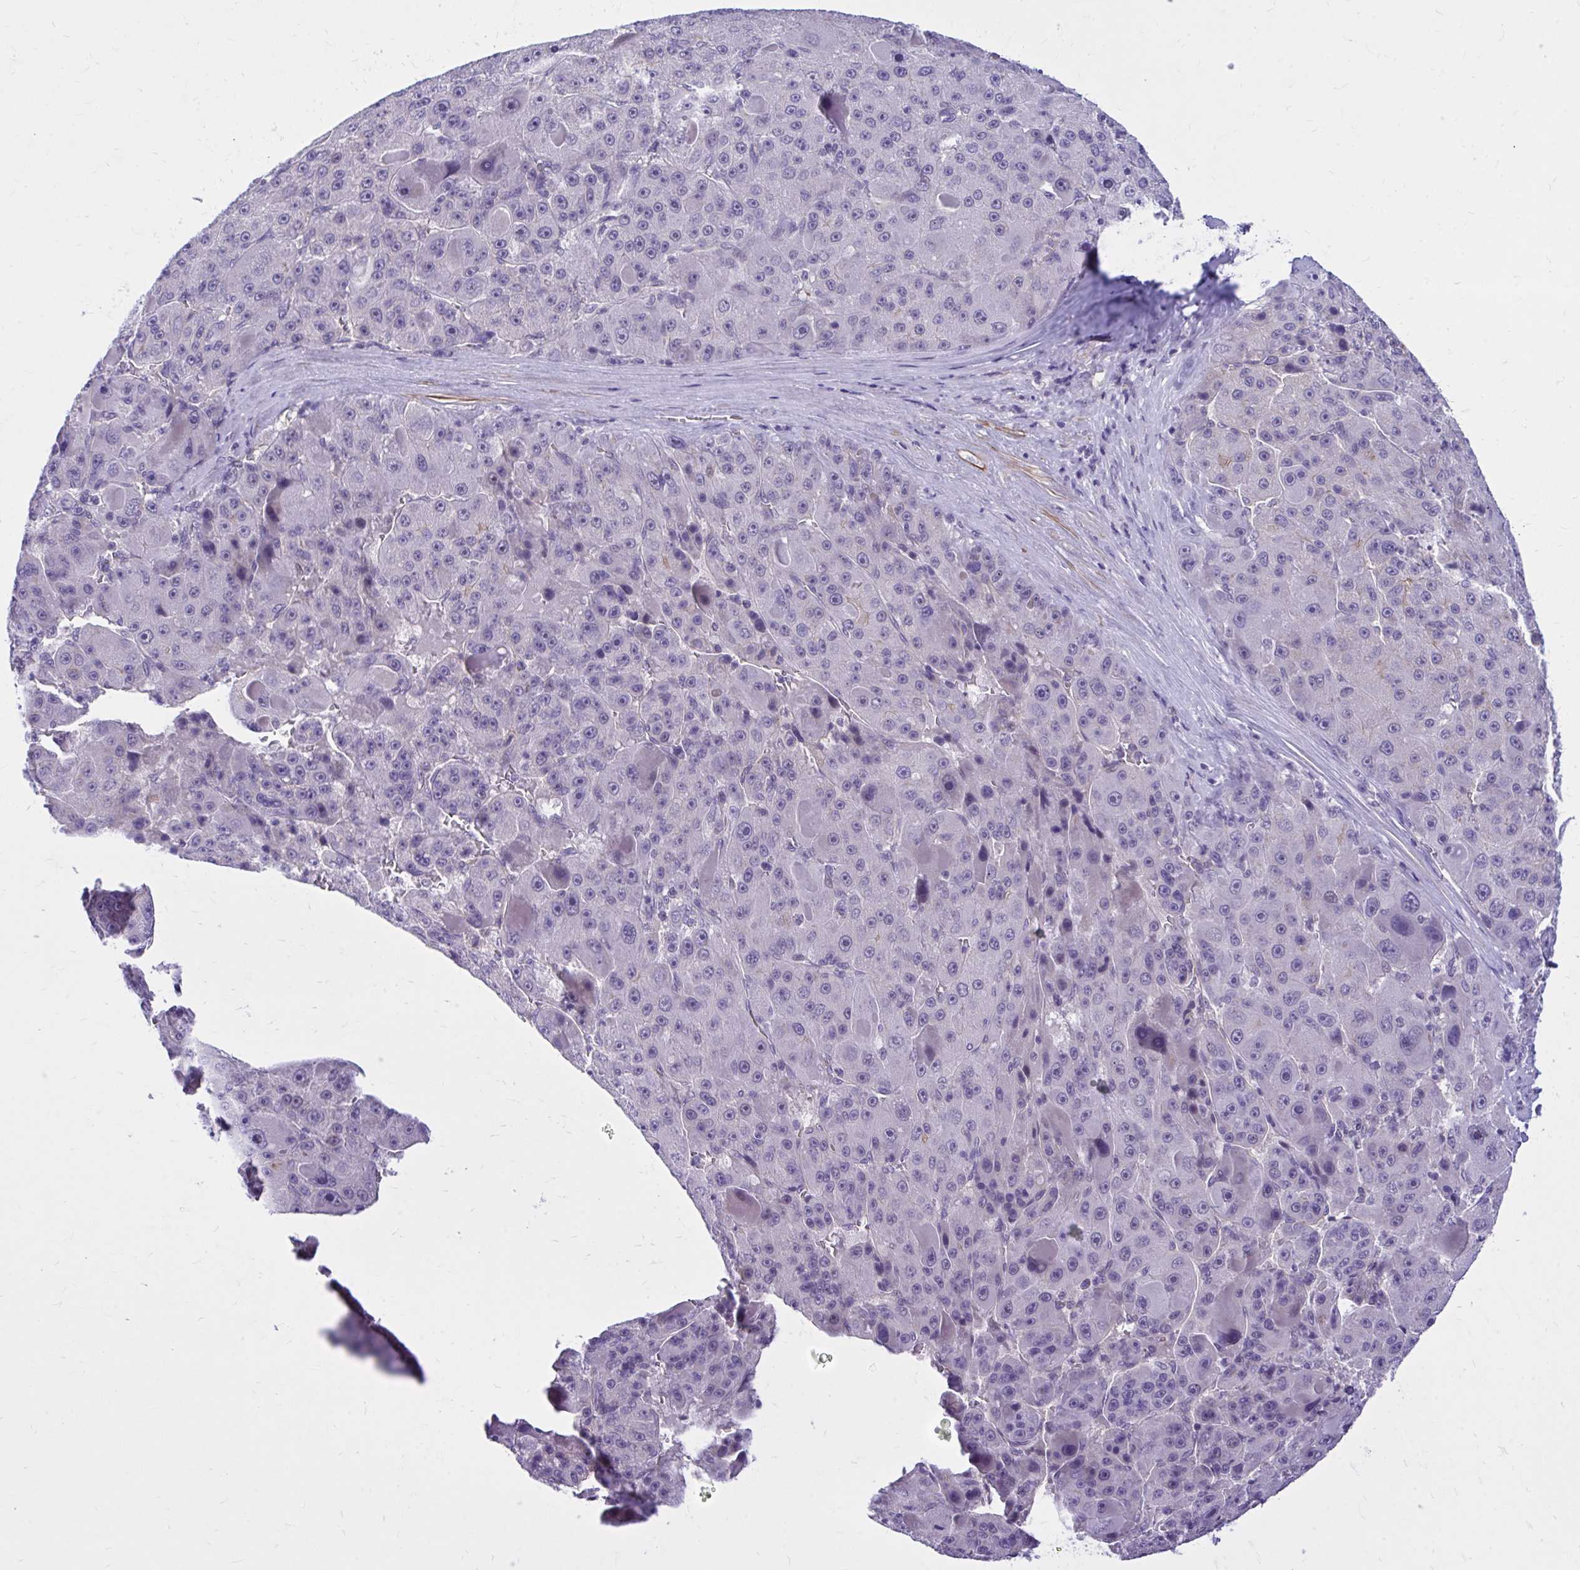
{"staining": {"intensity": "negative", "quantity": "none", "location": "none"}, "tissue": "liver cancer", "cell_type": "Tumor cells", "image_type": "cancer", "snomed": [{"axis": "morphology", "description": "Carcinoma, Hepatocellular, NOS"}, {"axis": "topography", "description": "Liver"}], "caption": "IHC histopathology image of human hepatocellular carcinoma (liver) stained for a protein (brown), which exhibits no staining in tumor cells.", "gene": "ZBTB25", "patient": {"sex": "male", "age": 76}}